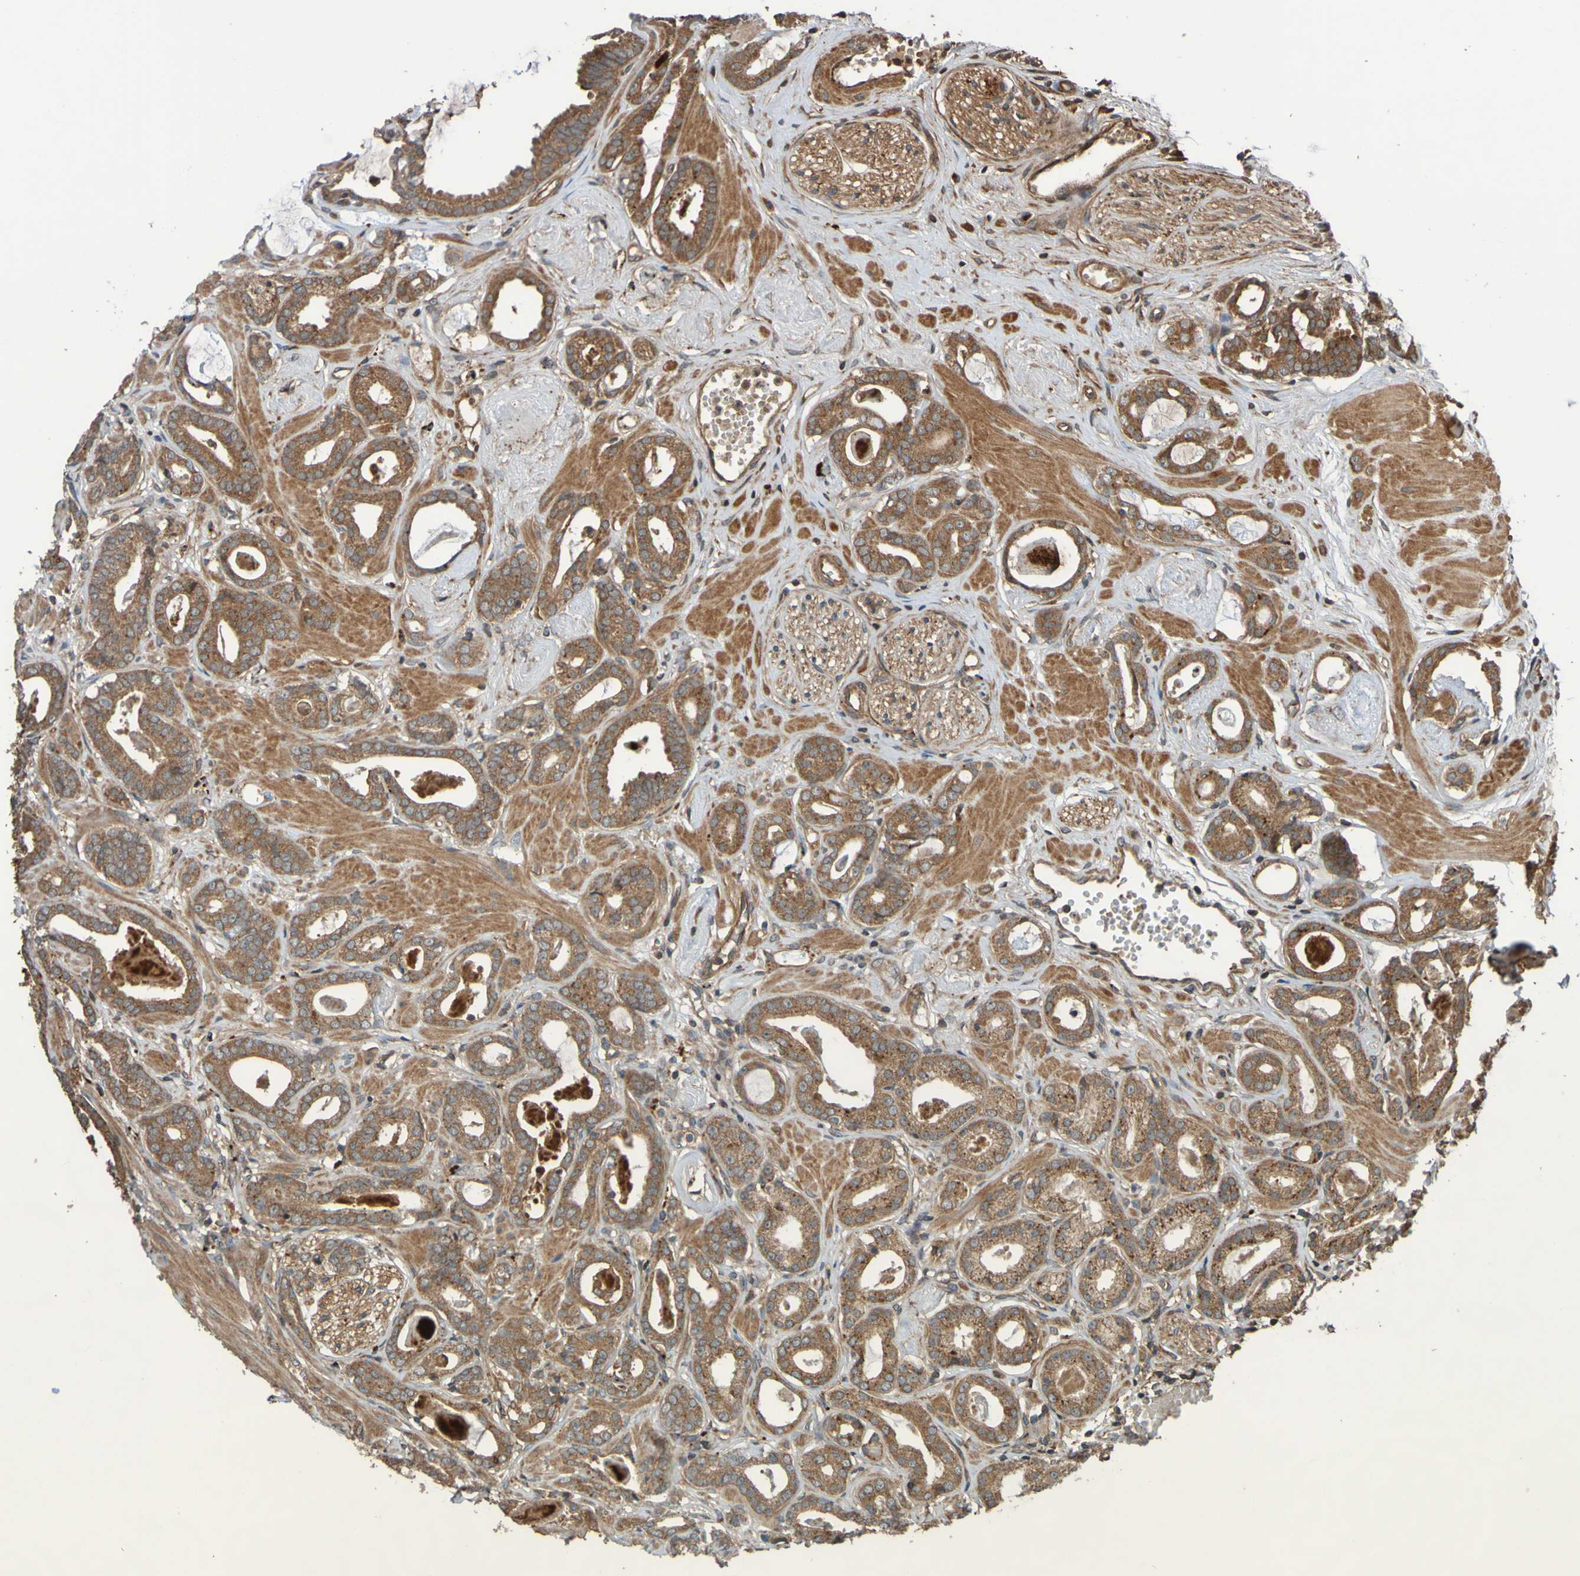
{"staining": {"intensity": "moderate", "quantity": ">75%", "location": "cytoplasmic/membranous"}, "tissue": "prostate cancer", "cell_type": "Tumor cells", "image_type": "cancer", "snomed": [{"axis": "morphology", "description": "Adenocarcinoma, Low grade"}, {"axis": "topography", "description": "Prostate"}], "caption": "A brown stain labels moderate cytoplasmic/membranous expression of a protein in human prostate cancer tumor cells. The staining was performed using DAB (3,3'-diaminobenzidine), with brown indicating positive protein expression. Nuclei are stained blue with hematoxylin.", "gene": "UCN", "patient": {"sex": "male", "age": 53}}